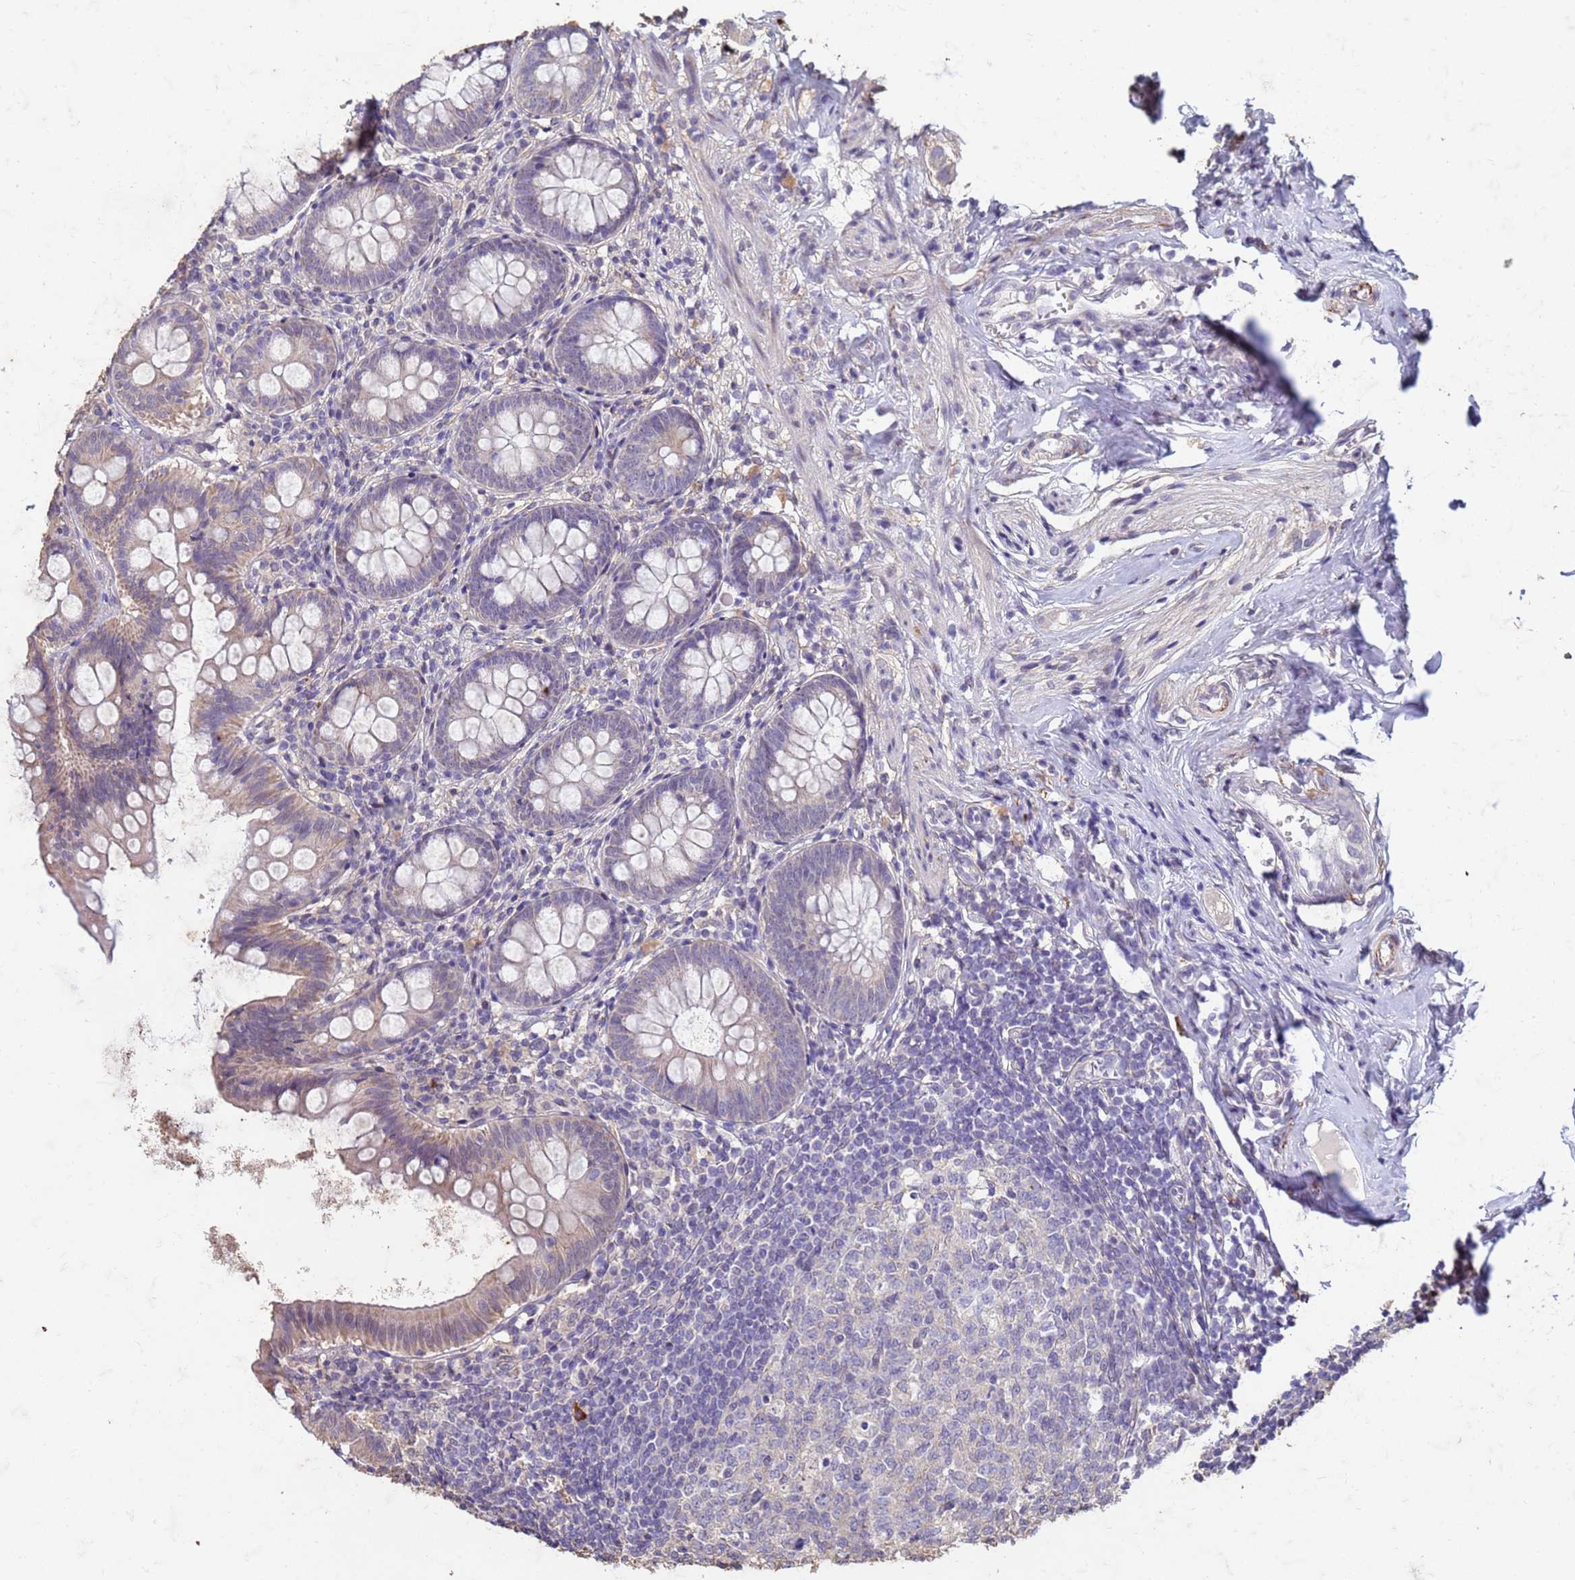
{"staining": {"intensity": "negative", "quantity": "none", "location": "none"}, "tissue": "appendix", "cell_type": "Glandular cells", "image_type": "normal", "snomed": [{"axis": "morphology", "description": "Normal tissue, NOS"}, {"axis": "topography", "description": "Appendix"}], "caption": "A photomicrograph of appendix stained for a protein exhibits no brown staining in glandular cells.", "gene": "SLC25A15", "patient": {"sex": "female", "age": 51}}